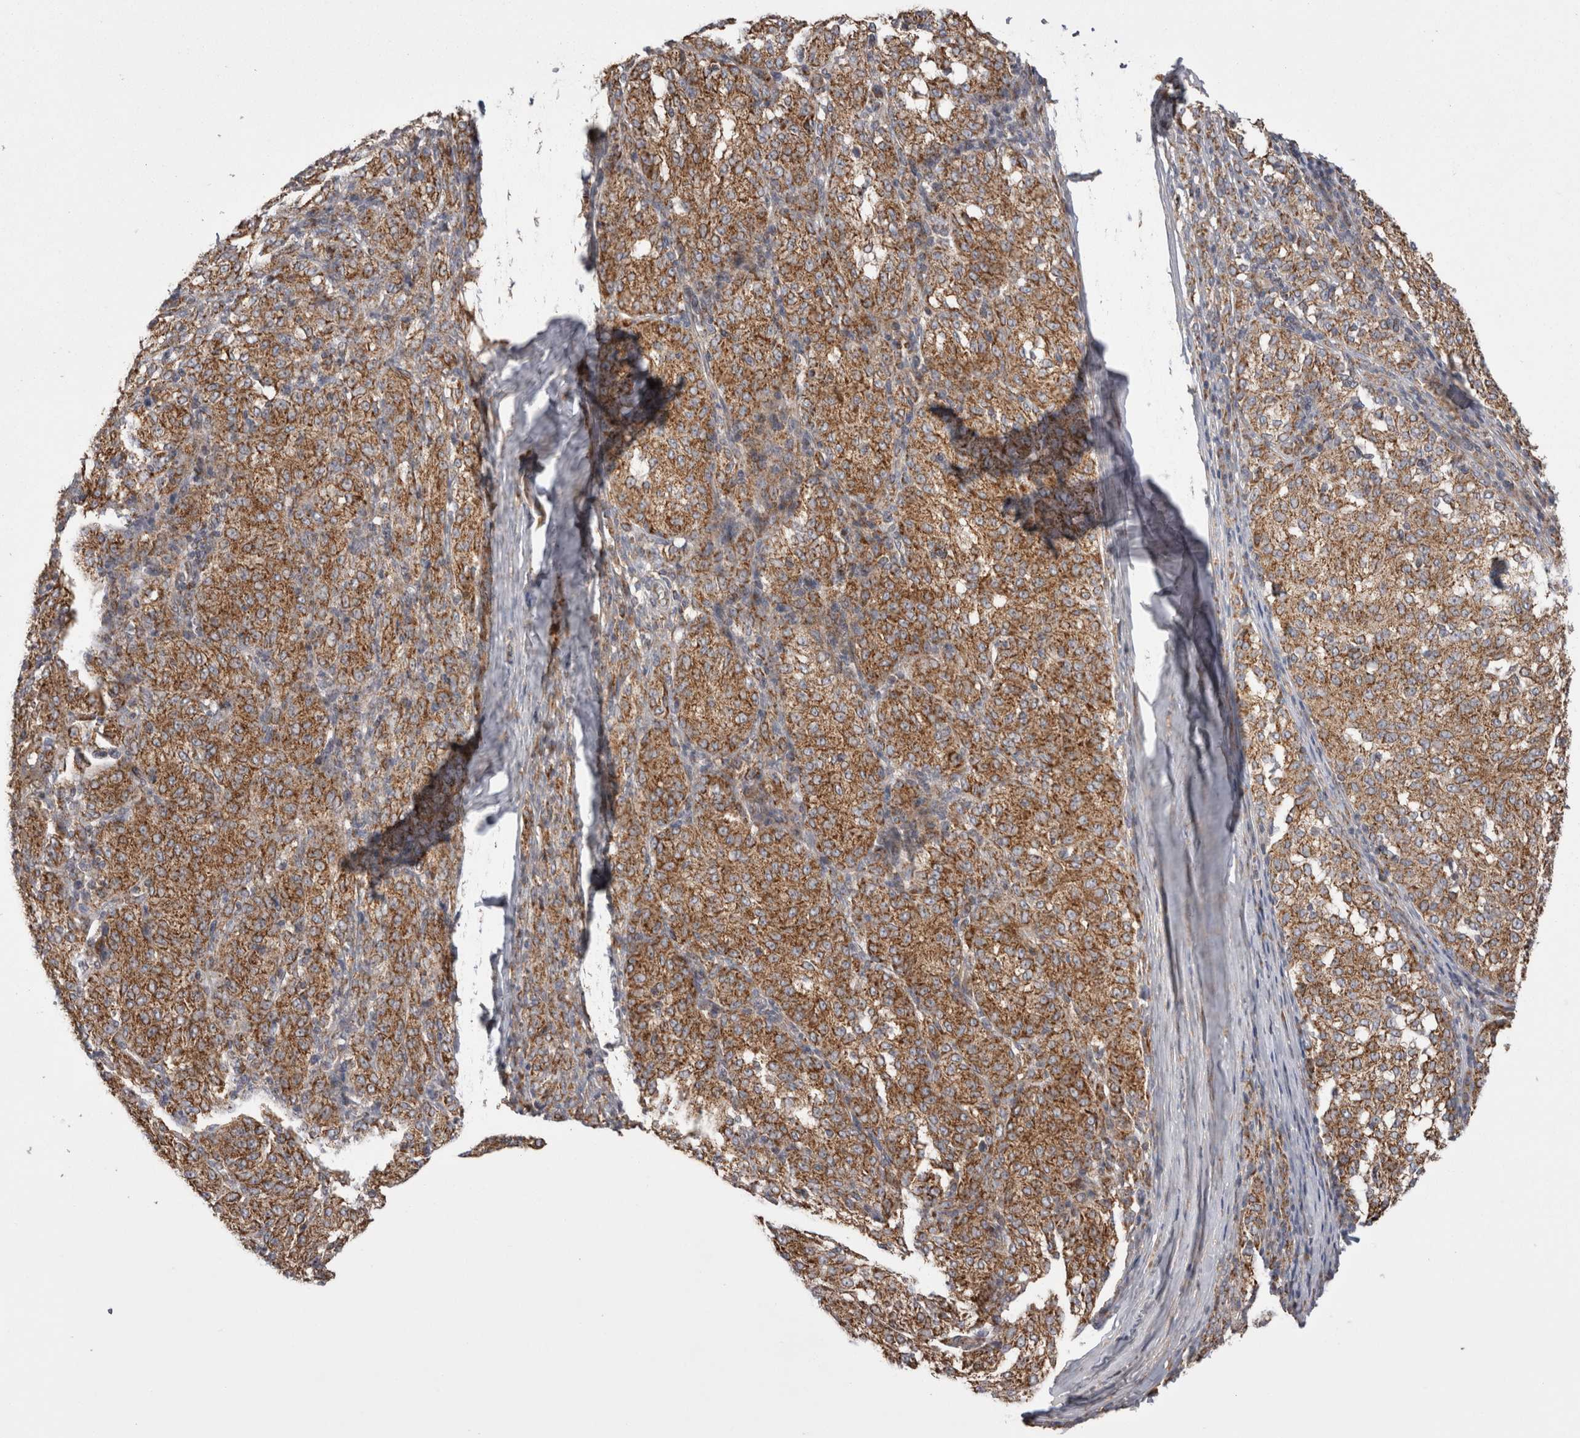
{"staining": {"intensity": "moderate", "quantity": ">75%", "location": "cytoplasmic/membranous"}, "tissue": "melanoma", "cell_type": "Tumor cells", "image_type": "cancer", "snomed": [{"axis": "morphology", "description": "Malignant melanoma, NOS"}, {"axis": "topography", "description": "Skin"}], "caption": "Protein analysis of malignant melanoma tissue shows moderate cytoplasmic/membranous positivity in about >75% of tumor cells. (Brightfield microscopy of DAB IHC at high magnification).", "gene": "DARS2", "patient": {"sex": "female", "age": 72}}